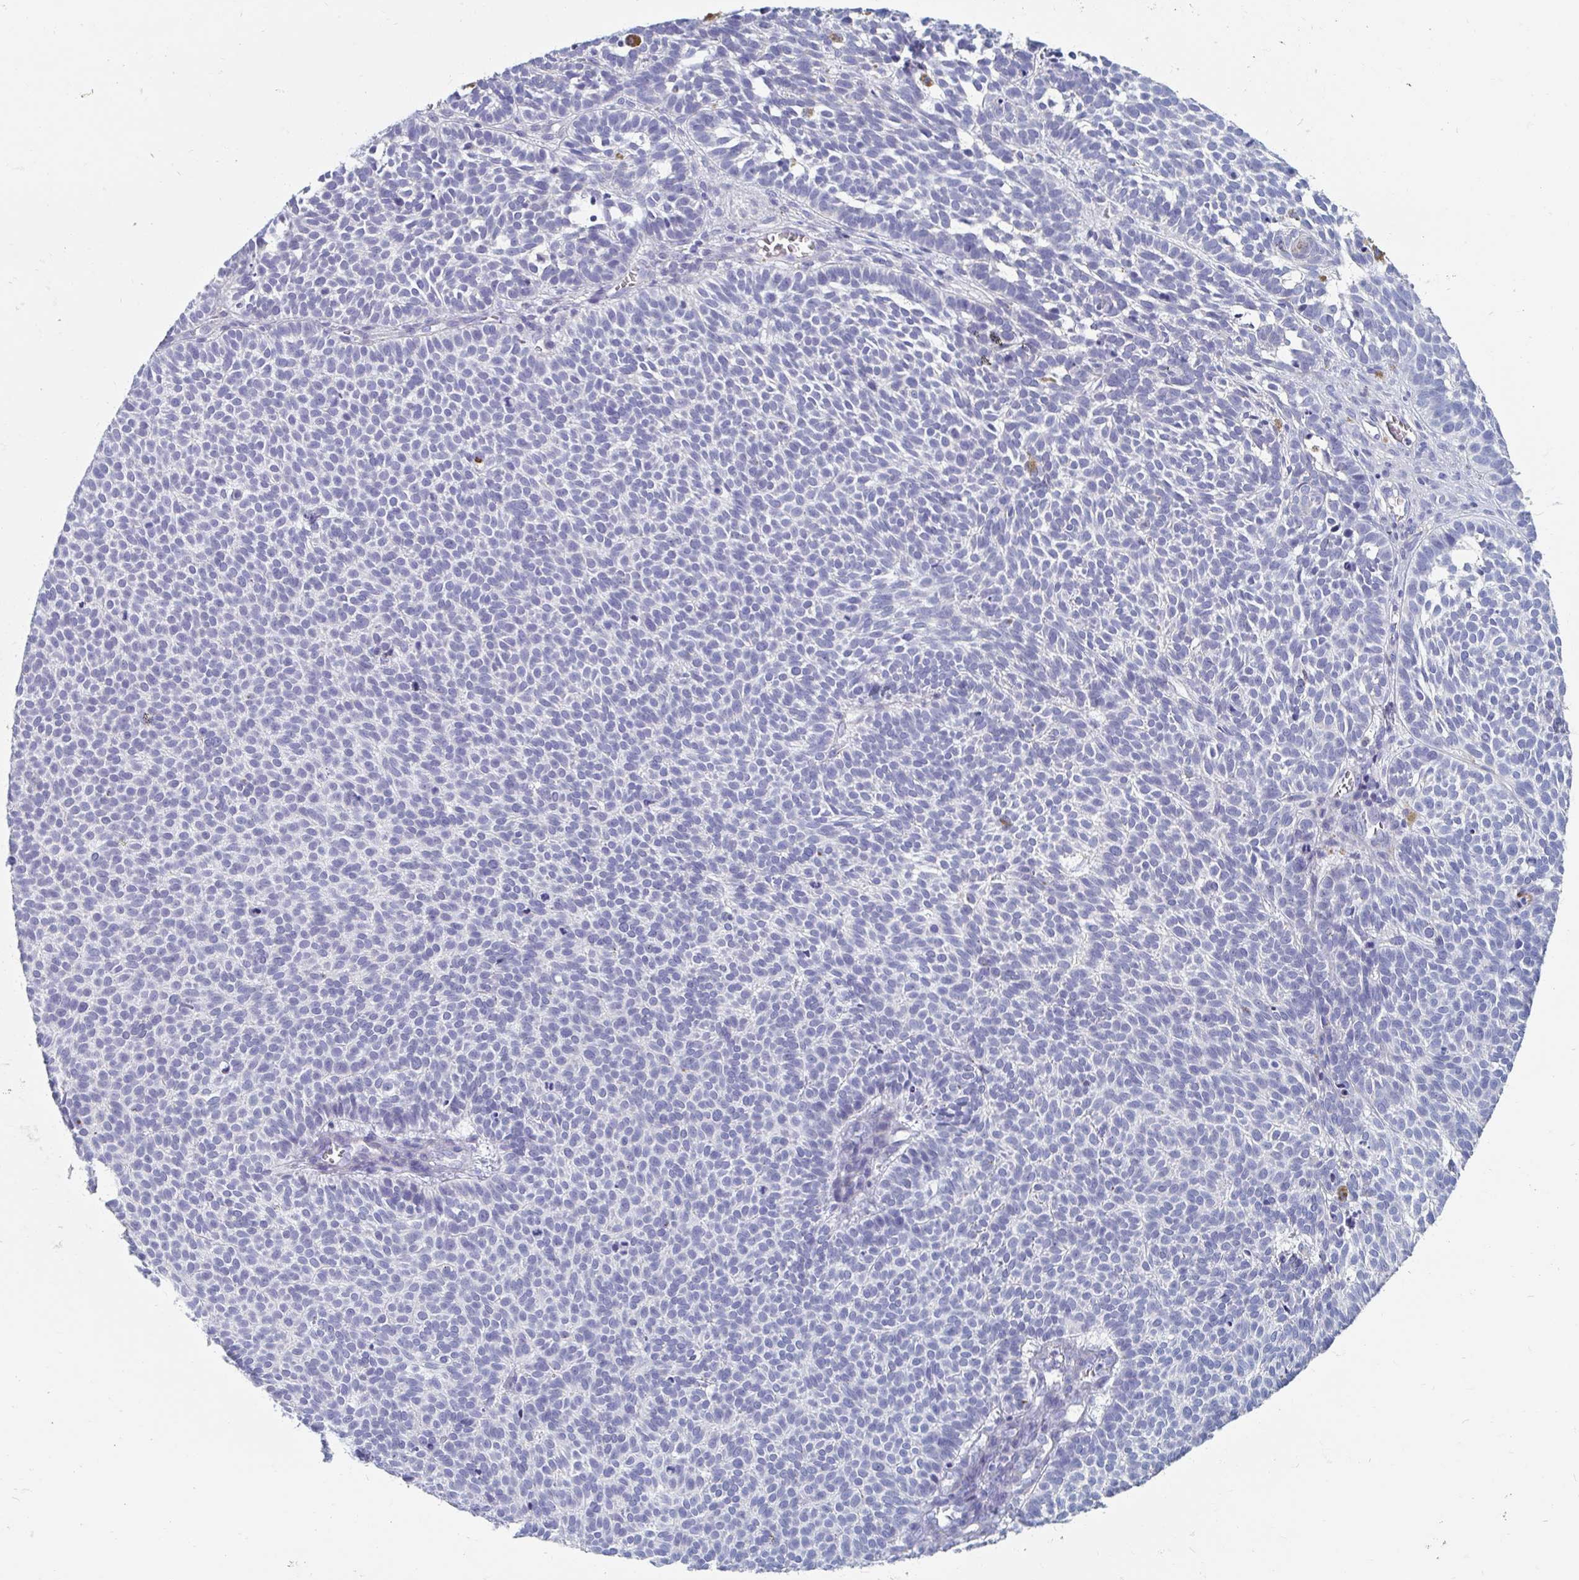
{"staining": {"intensity": "negative", "quantity": "none", "location": "none"}, "tissue": "skin cancer", "cell_type": "Tumor cells", "image_type": "cancer", "snomed": [{"axis": "morphology", "description": "Basal cell carcinoma"}, {"axis": "topography", "description": "Skin"}], "caption": "Tumor cells are negative for brown protein staining in skin cancer.", "gene": "MYLK2", "patient": {"sex": "male", "age": 63}}